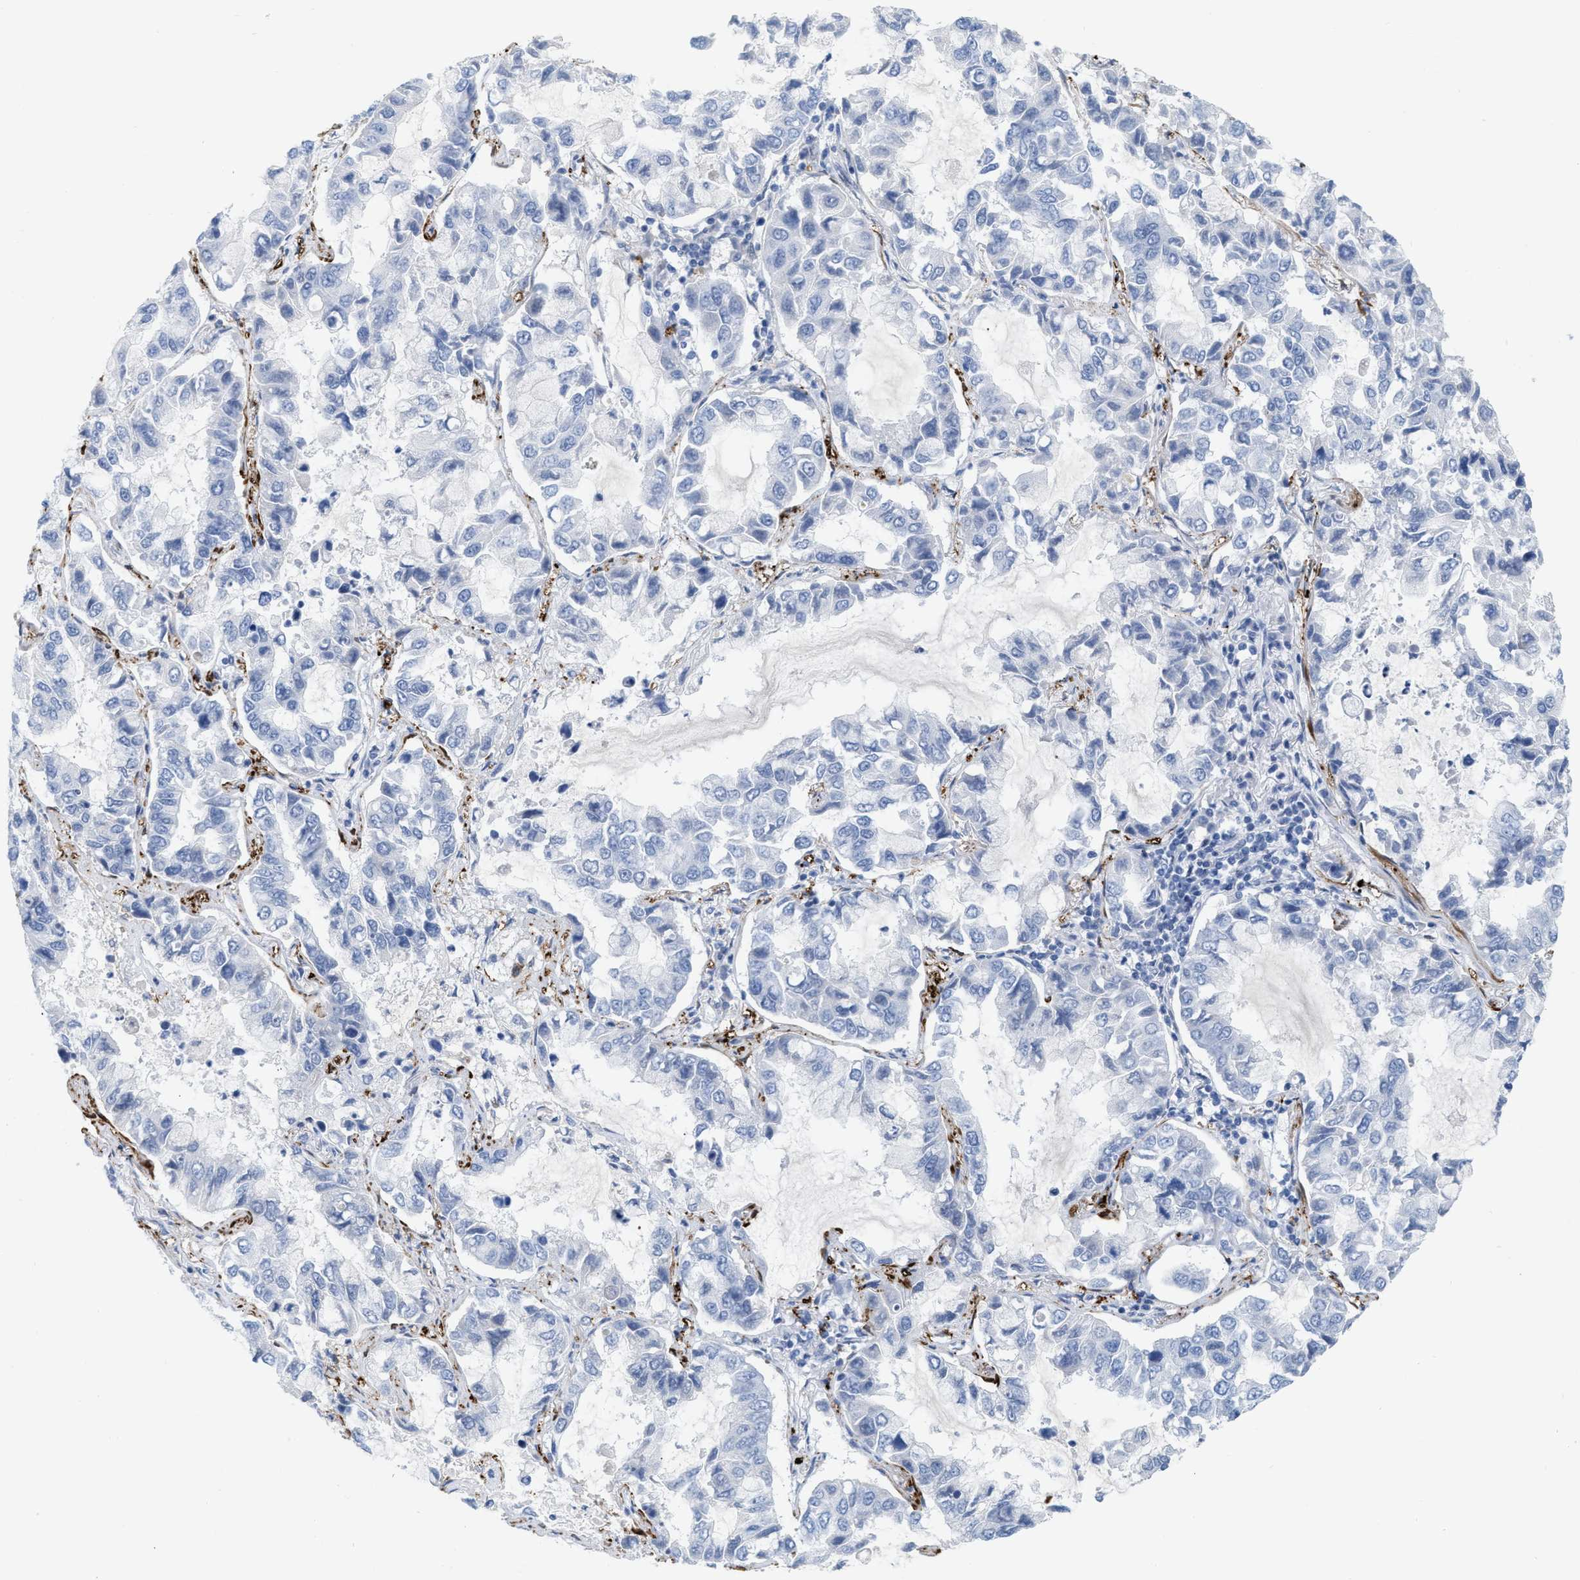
{"staining": {"intensity": "negative", "quantity": "none", "location": "none"}, "tissue": "lung cancer", "cell_type": "Tumor cells", "image_type": "cancer", "snomed": [{"axis": "morphology", "description": "Adenocarcinoma, NOS"}, {"axis": "topography", "description": "Lung"}], "caption": "Protein analysis of adenocarcinoma (lung) exhibits no significant staining in tumor cells. (Immunohistochemistry, brightfield microscopy, high magnification).", "gene": "TAGLN", "patient": {"sex": "male", "age": 64}}